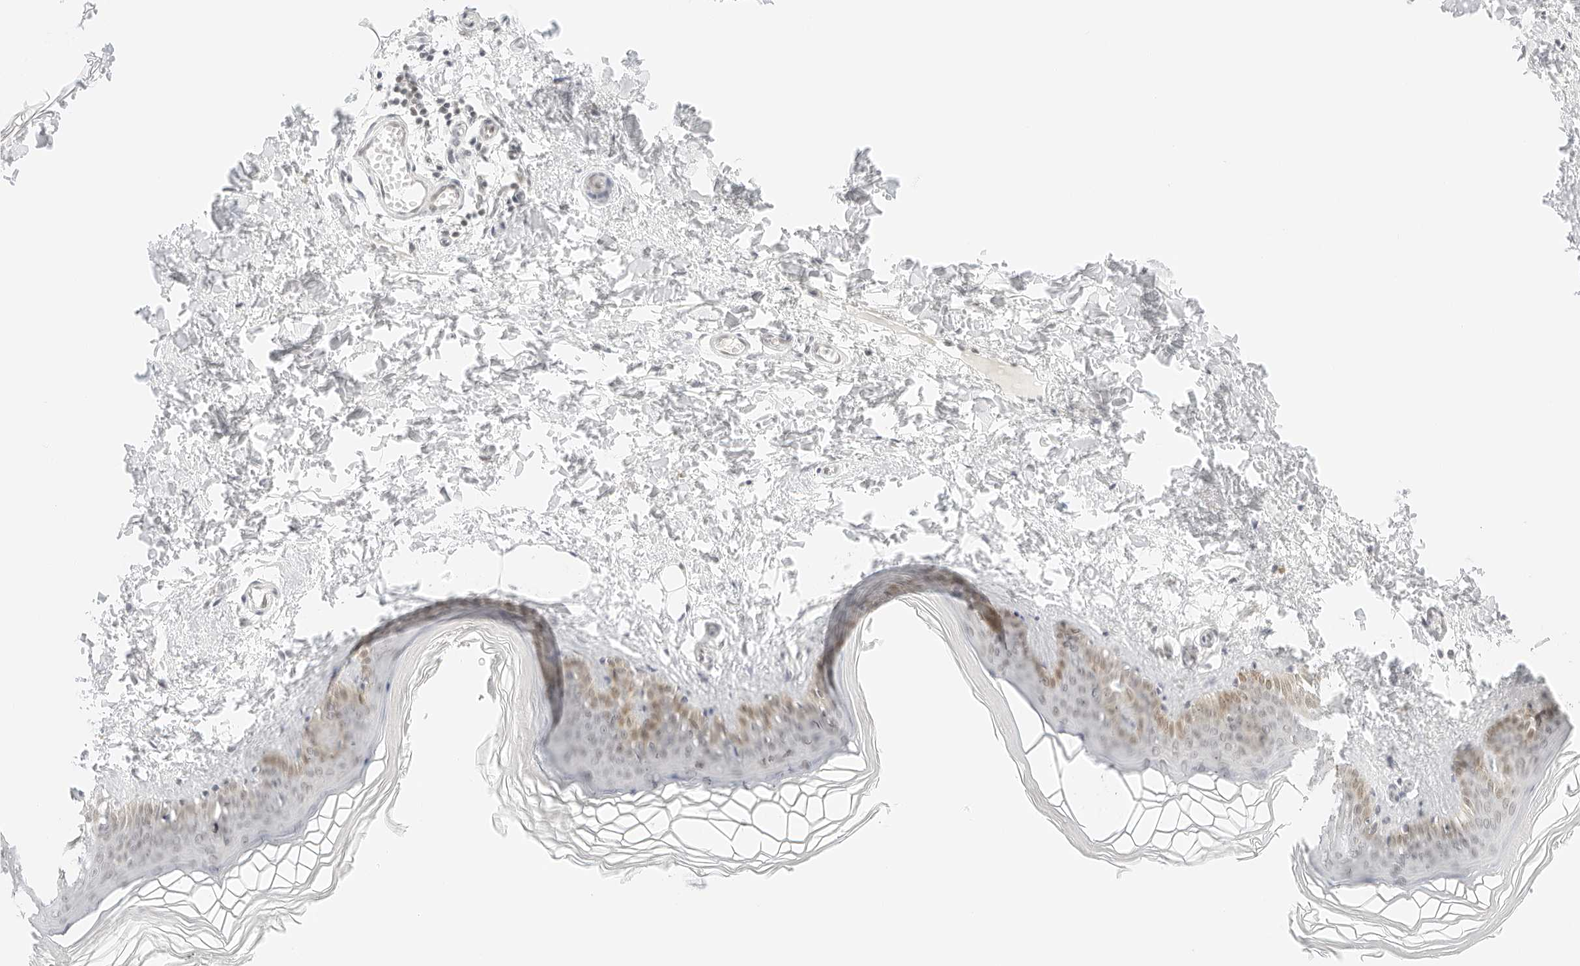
{"staining": {"intensity": "negative", "quantity": "none", "location": "none"}, "tissue": "skin", "cell_type": "Fibroblasts", "image_type": "normal", "snomed": [{"axis": "morphology", "description": "Normal tissue, NOS"}, {"axis": "topography", "description": "Skin"}], "caption": "High power microscopy histopathology image of an IHC image of normal skin, revealing no significant staining in fibroblasts.", "gene": "POLR3C", "patient": {"sex": "female", "age": 27}}